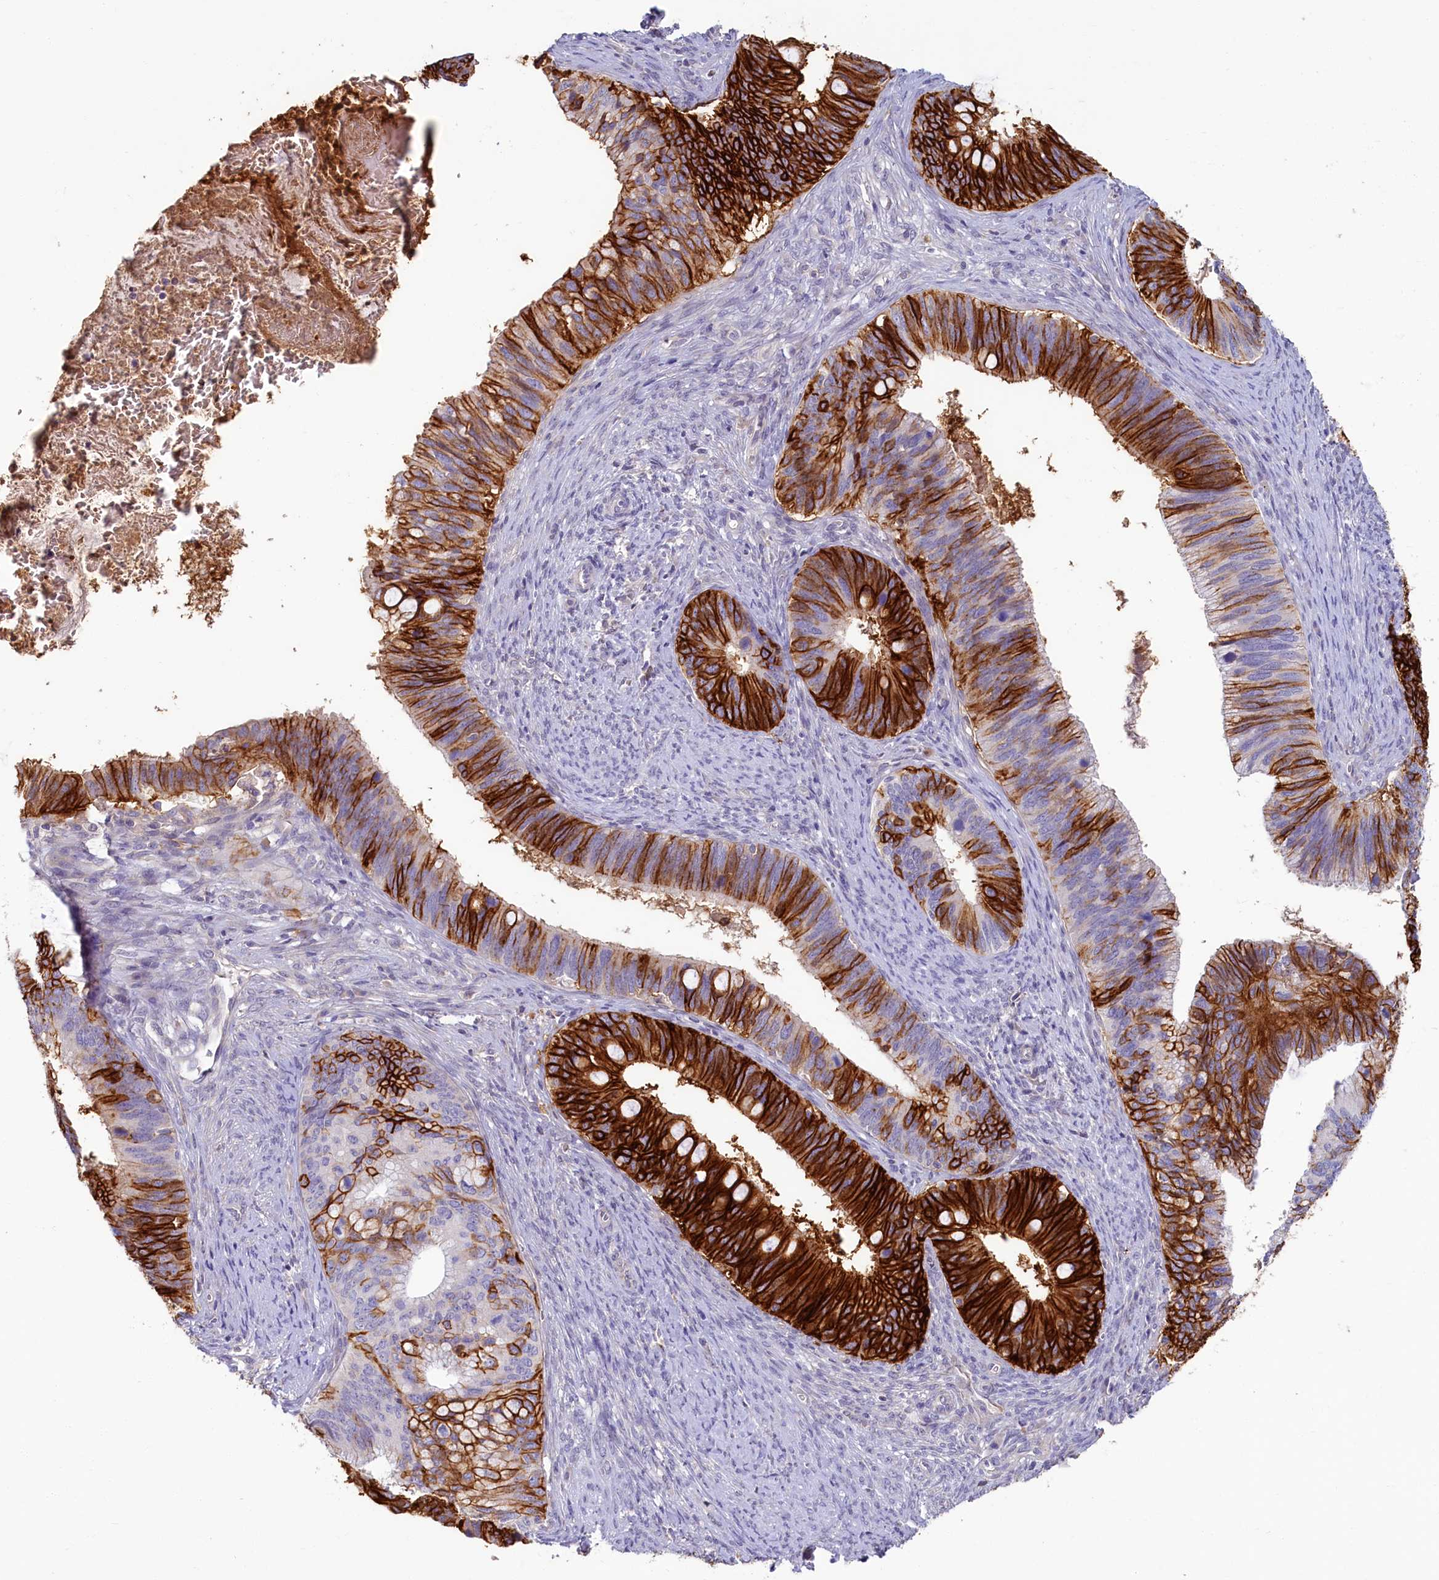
{"staining": {"intensity": "strong", "quantity": ">75%", "location": "cytoplasmic/membranous"}, "tissue": "cervical cancer", "cell_type": "Tumor cells", "image_type": "cancer", "snomed": [{"axis": "morphology", "description": "Adenocarcinoma, NOS"}, {"axis": "topography", "description": "Cervix"}], "caption": "Brown immunohistochemical staining in adenocarcinoma (cervical) displays strong cytoplasmic/membranous staining in approximately >75% of tumor cells. Using DAB (brown) and hematoxylin (blue) stains, captured at high magnification using brightfield microscopy.", "gene": "PDE6D", "patient": {"sex": "female", "age": 42}}